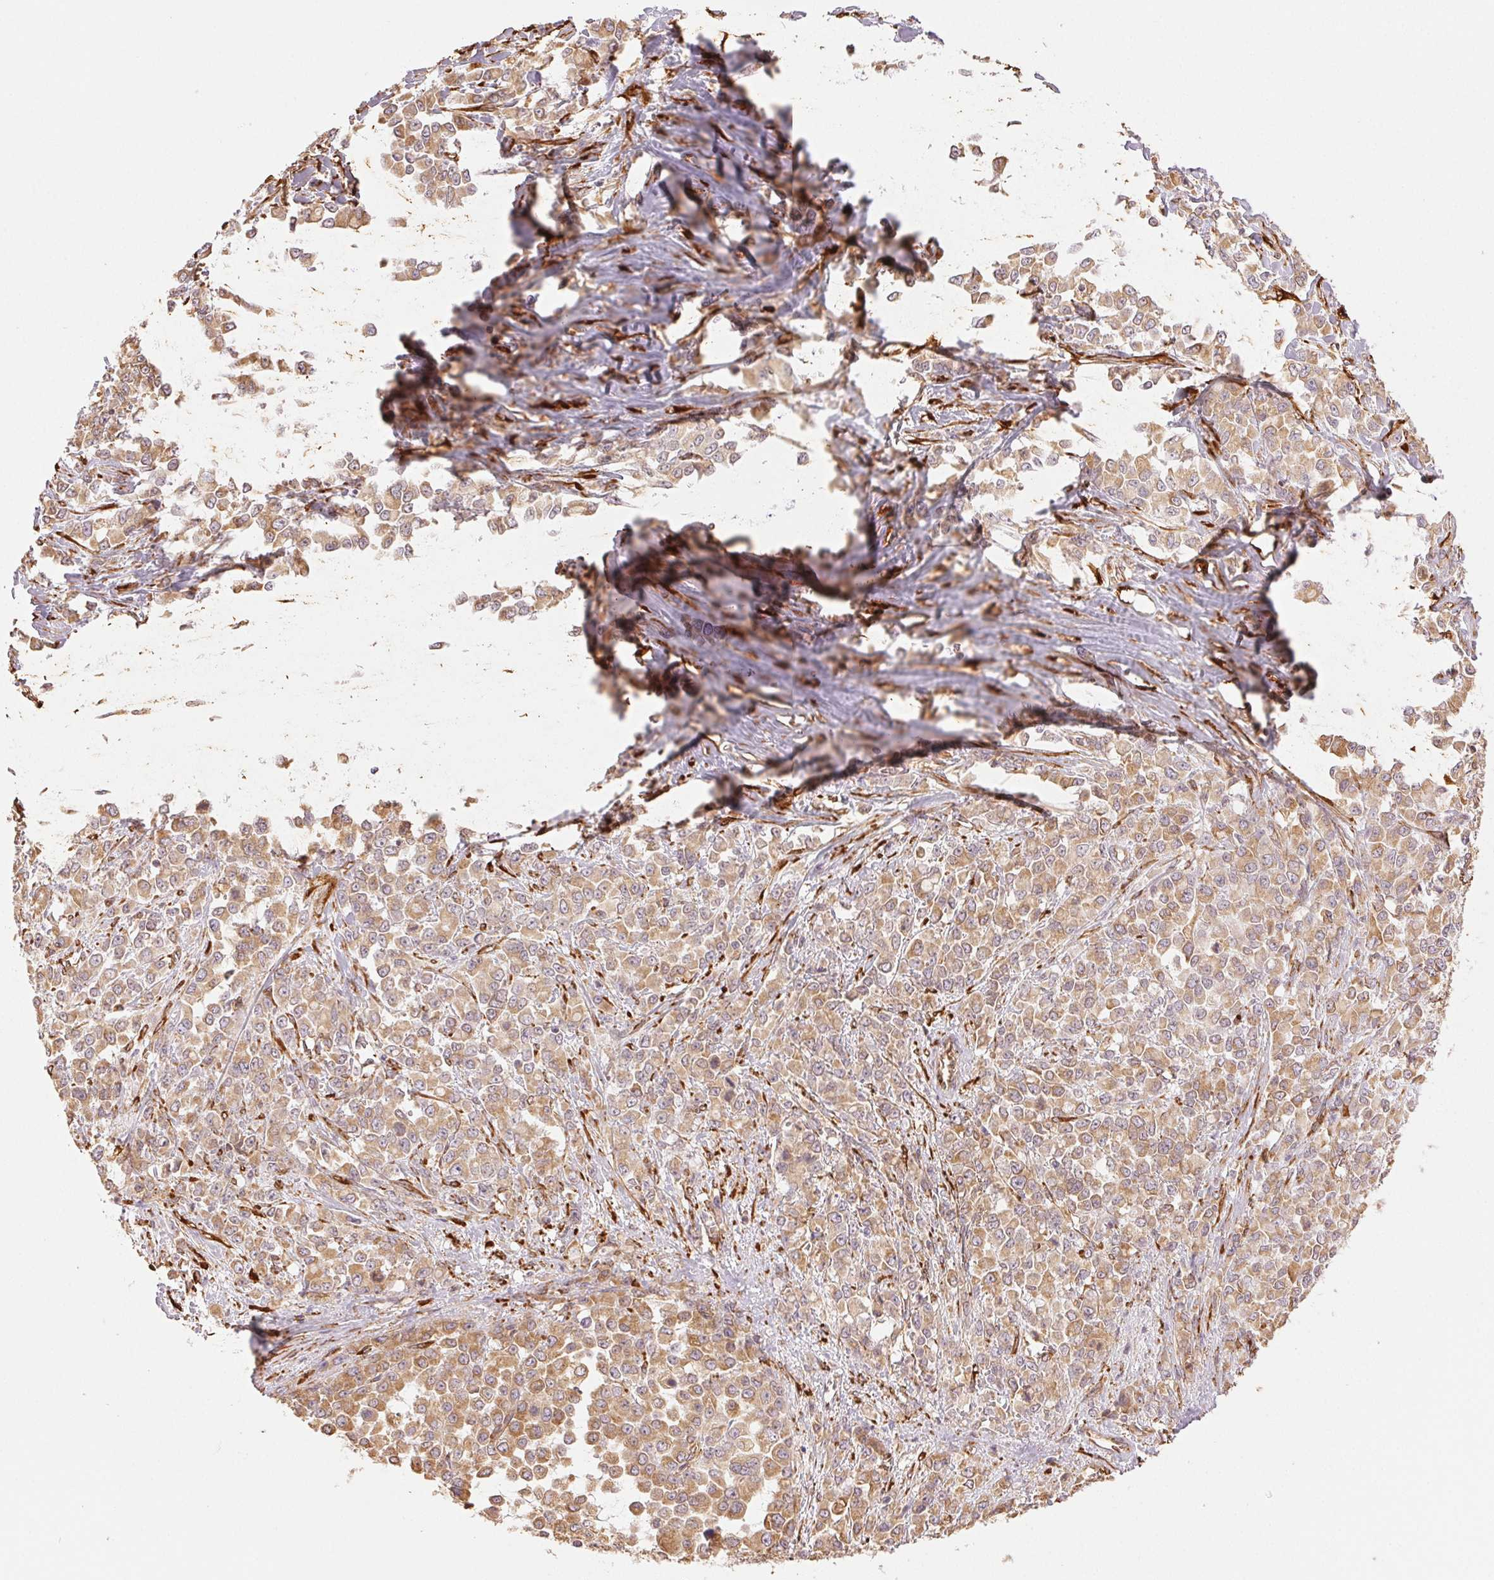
{"staining": {"intensity": "weak", "quantity": ">75%", "location": "cytoplasmic/membranous"}, "tissue": "stomach cancer", "cell_type": "Tumor cells", "image_type": "cancer", "snomed": [{"axis": "morphology", "description": "Adenocarcinoma, NOS"}, {"axis": "topography", "description": "Stomach"}], "caption": "An image of human stomach cancer (adenocarcinoma) stained for a protein exhibits weak cytoplasmic/membranous brown staining in tumor cells.", "gene": "RCN3", "patient": {"sex": "female", "age": 76}}